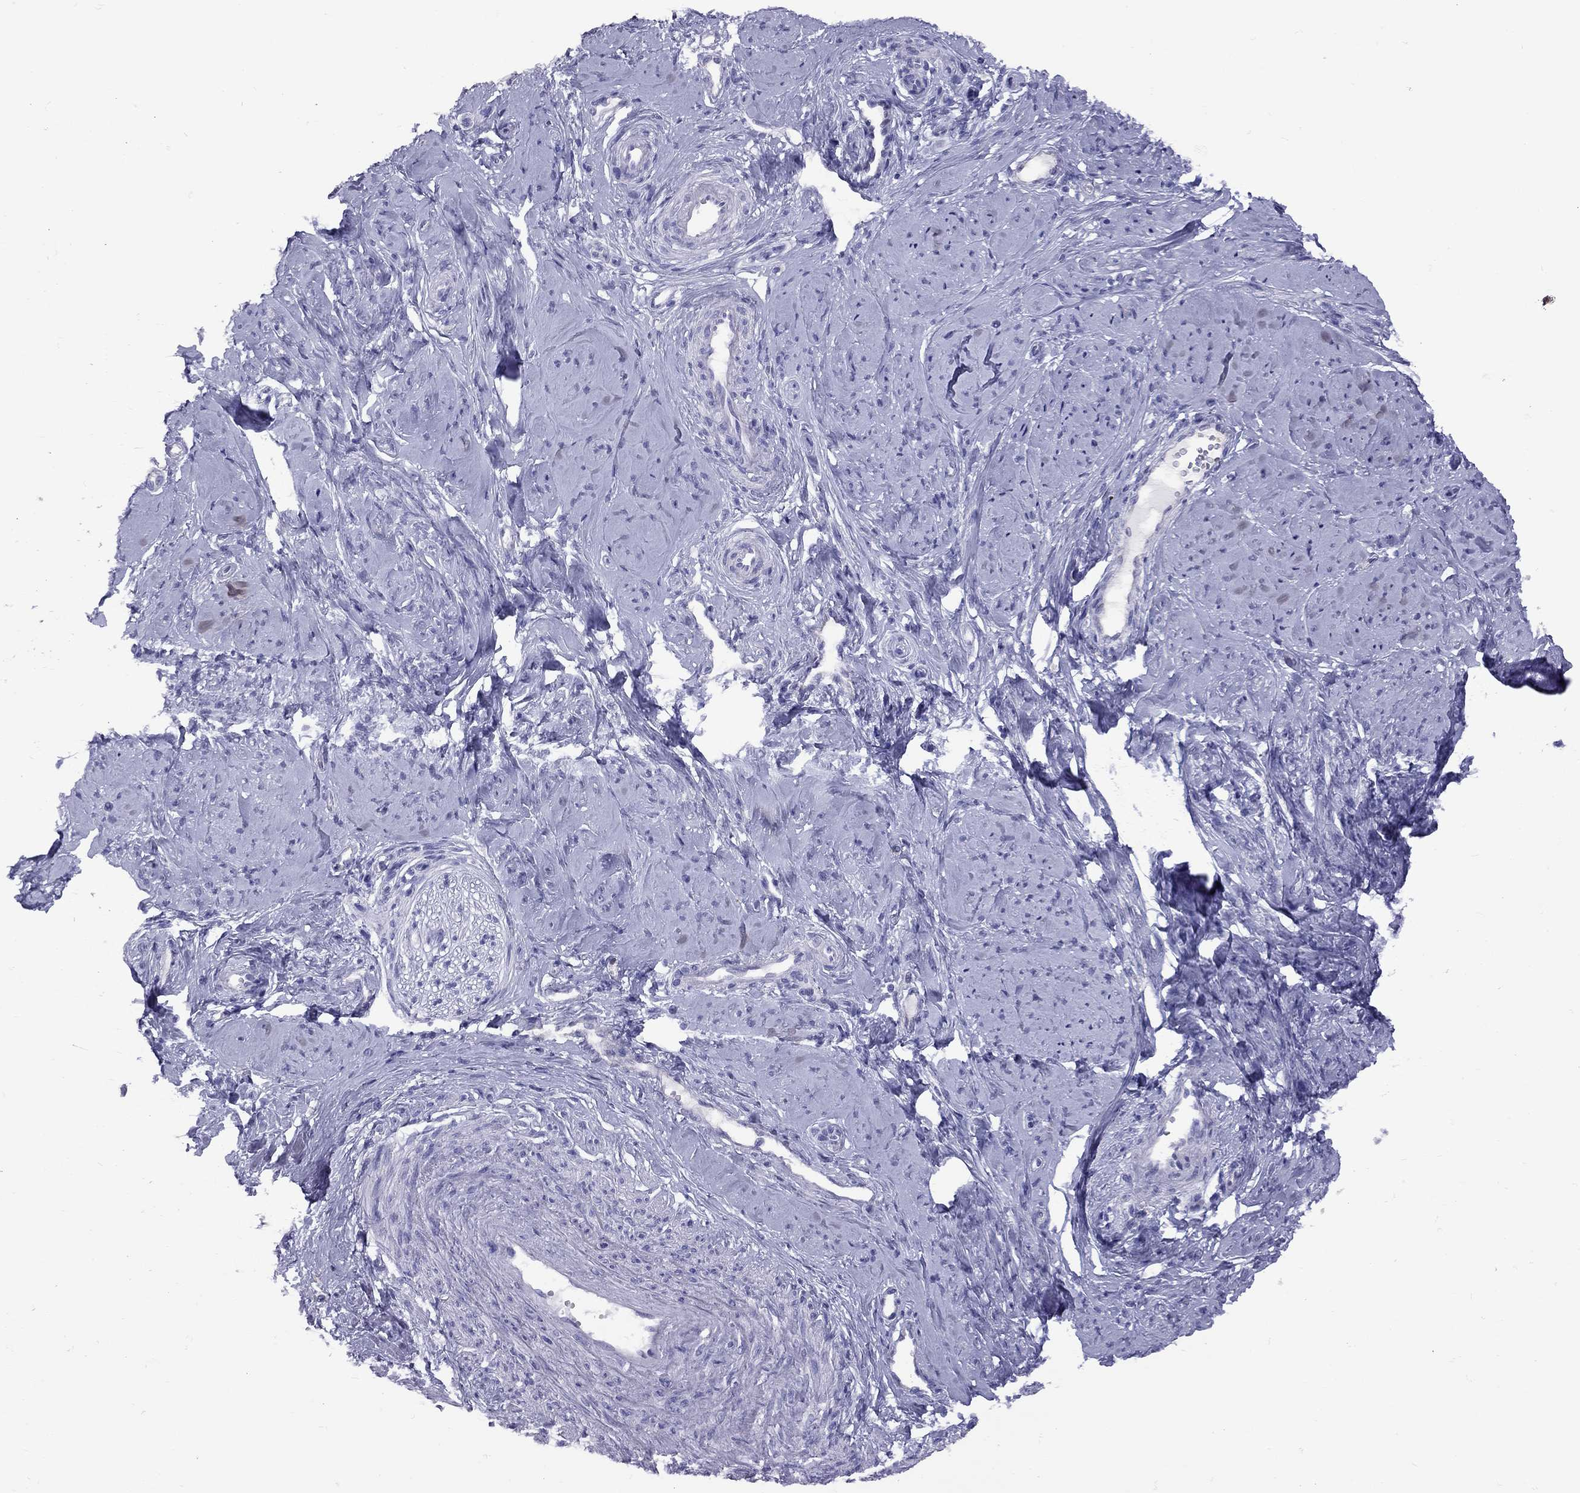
{"staining": {"intensity": "negative", "quantity": "none", "location": "none"}, "tissue": "smooth muscle", "cell_type": "Smooth muscle cells", "image_type": "normal", "snomed": [{"axis": "morphology", "description": "Normal tissue, NOS"}, {"axis": "topography", "description": "Smooth muscle"}], "caption": "High power microscopy micrograph of an IHC image of benign smooth muscle, revealing no significant staining in smooth muscle cells. Brightfield microscopy of immunohistochemistry stained with DAB (brown) and hematoxylin (blue), captured at high magnification.", "gene": "FSCN3", "patient": {"sex": "female", "age": 48}}